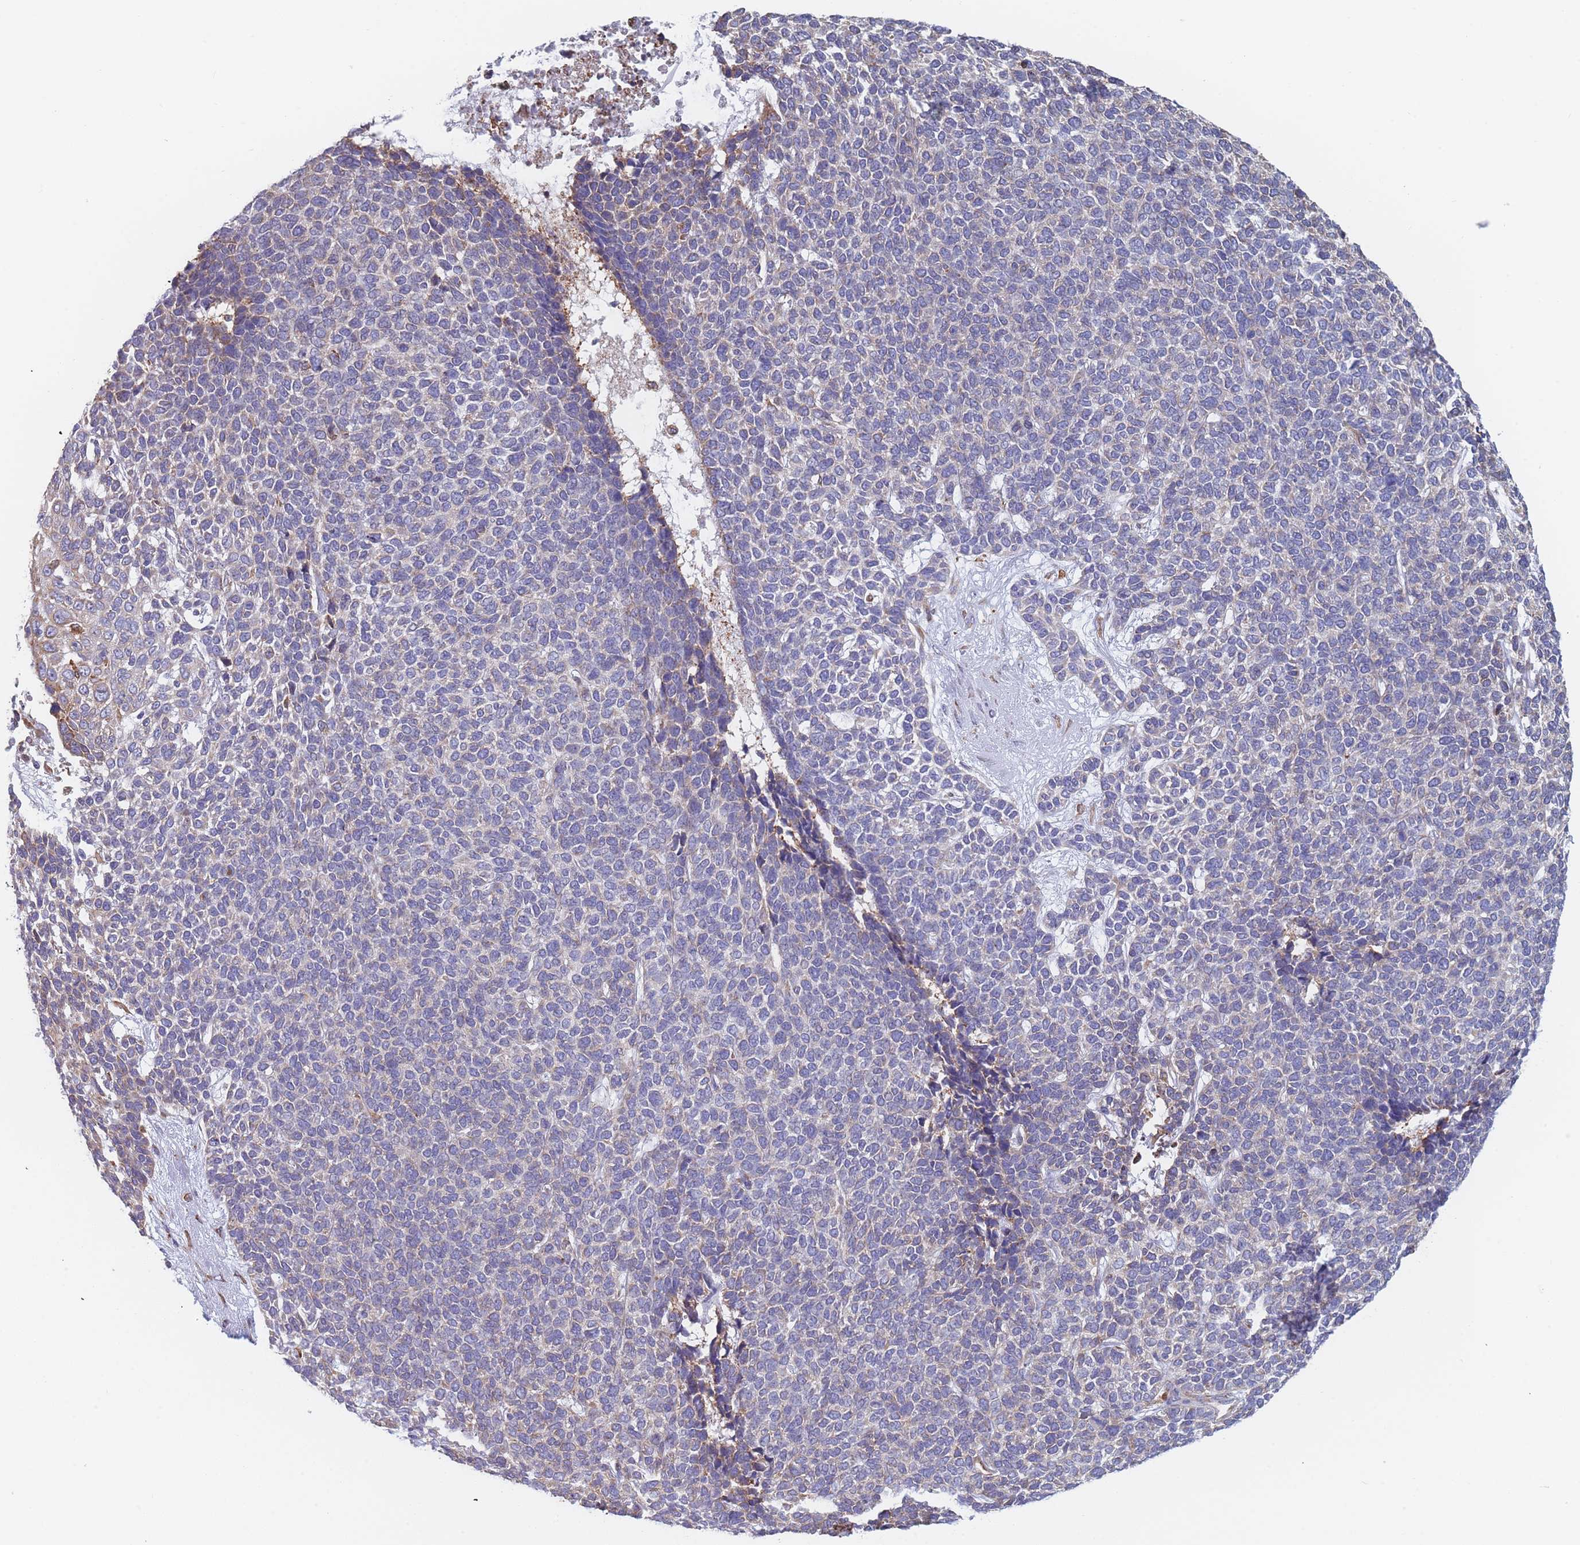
{"staining": {"intensity": "negative", "quantity": "none", "location": "none"}, "tissue": "skin cancer", "cell_type": "Tumor cells", "image_type": "cancer", "snomed": [{"axis": "morphology", "description": "Basal cell carcinoma"}, {"axis": "topography", "description": "Skin"}], "caption": "The immunohistochemistry (IHC) photomicrograph has no significant expression in tumor cells of skin cancer (basal cell carcinoma) tissue.", "gene": "OR7C2", "patient": {"sex": "female", "age": 84}}